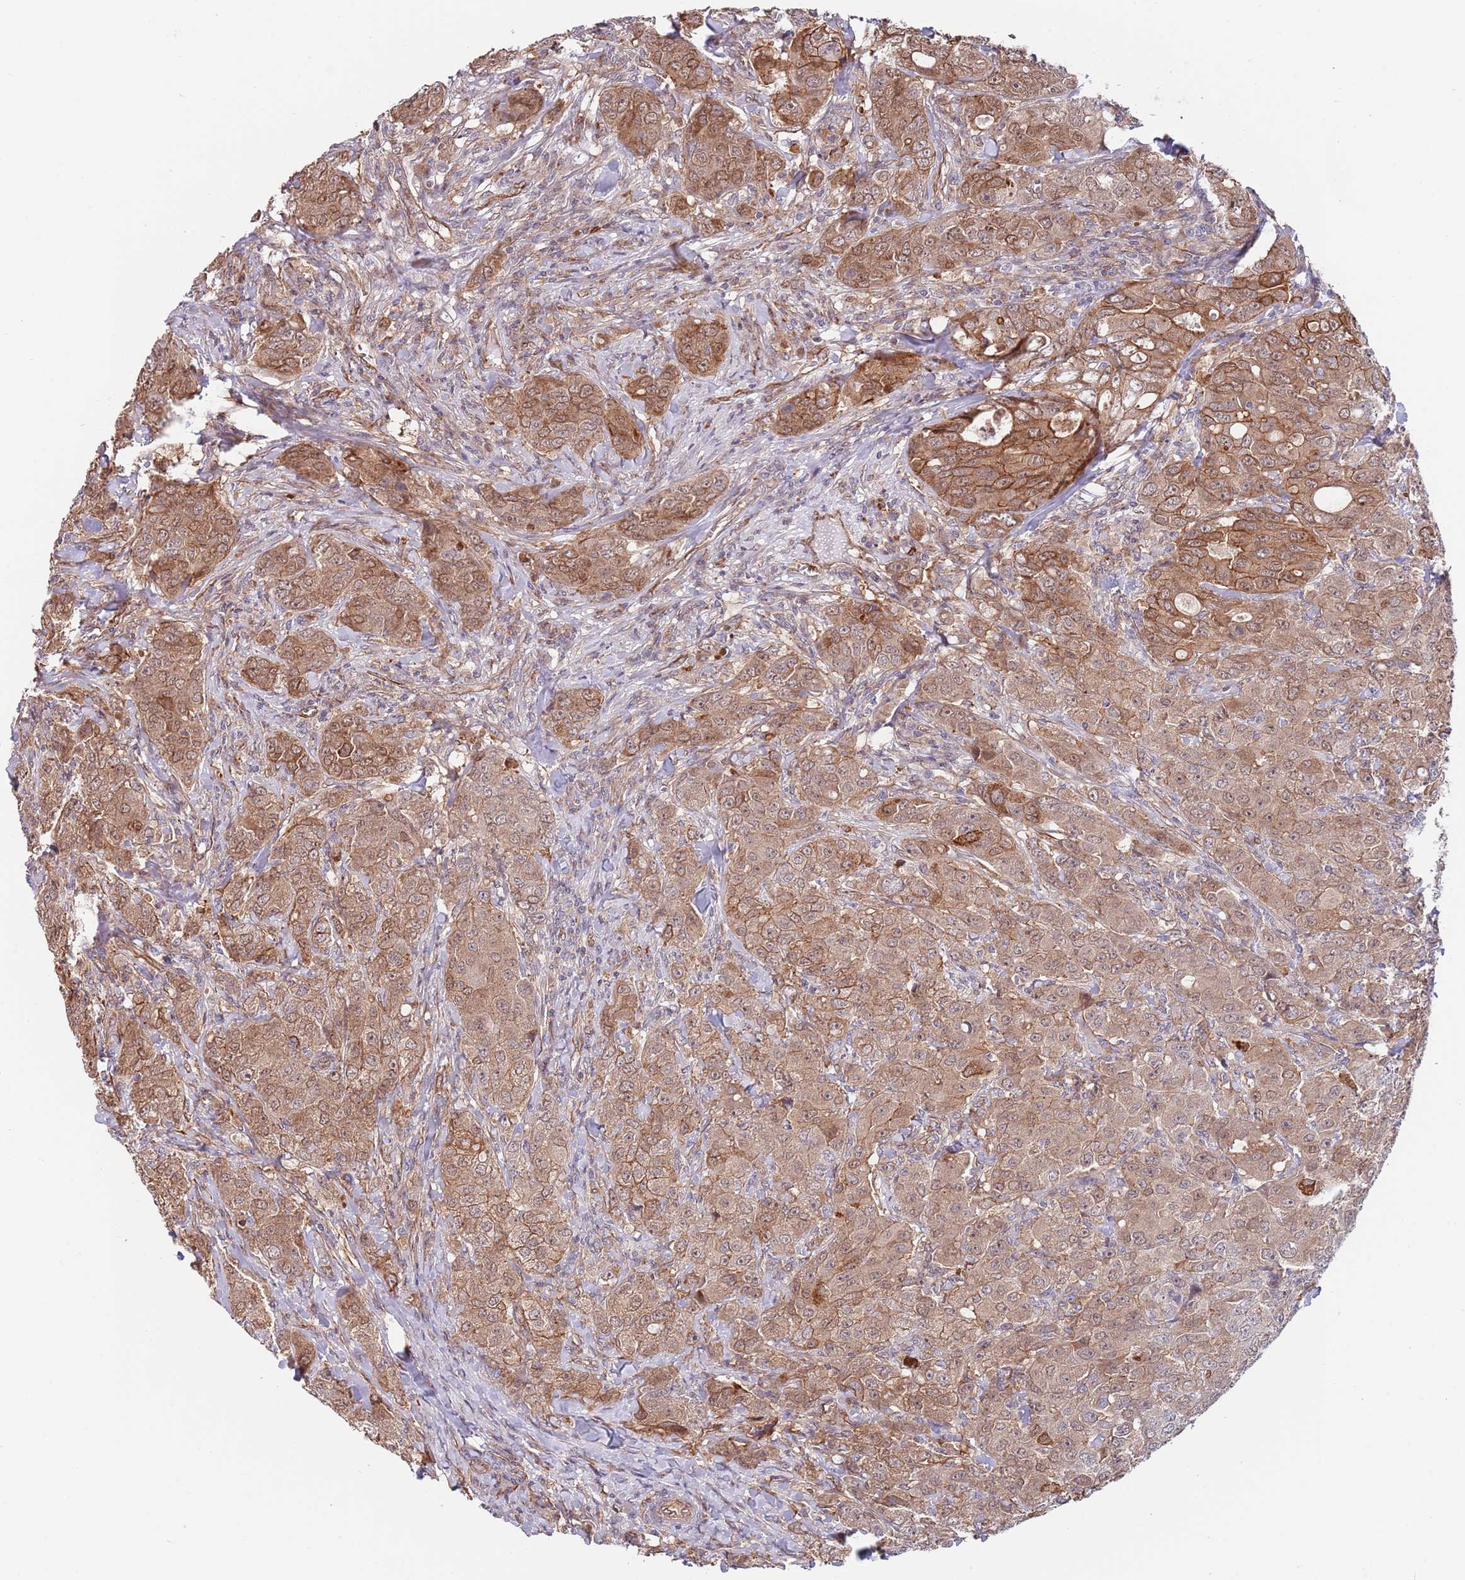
{"staining": {"intensity": "moderate", "quantity": ">75%", "location": "cytoplasmic/membranous,nuclear"}, "tissue": "breast cancer", "cell_type": "Tumor cells", "image_type": "cancer", "snomed": [{"axis": "morphology", "description": "Duct carcinoma"}, {"axis": "topography", "description": "Breast"}], "caption": "This micrograph displays breast cancer (intraductal carcinoma) stained with immunohistochemistry (IHC) to label a protein in brown. The cytoplasmic/membranous and nuclear of tumor cells show moderate positivity for the protein. Nuclei are counter-stained blue.", "gene": "BPNT1", "patient": {"sex": "female", "age": 43}}